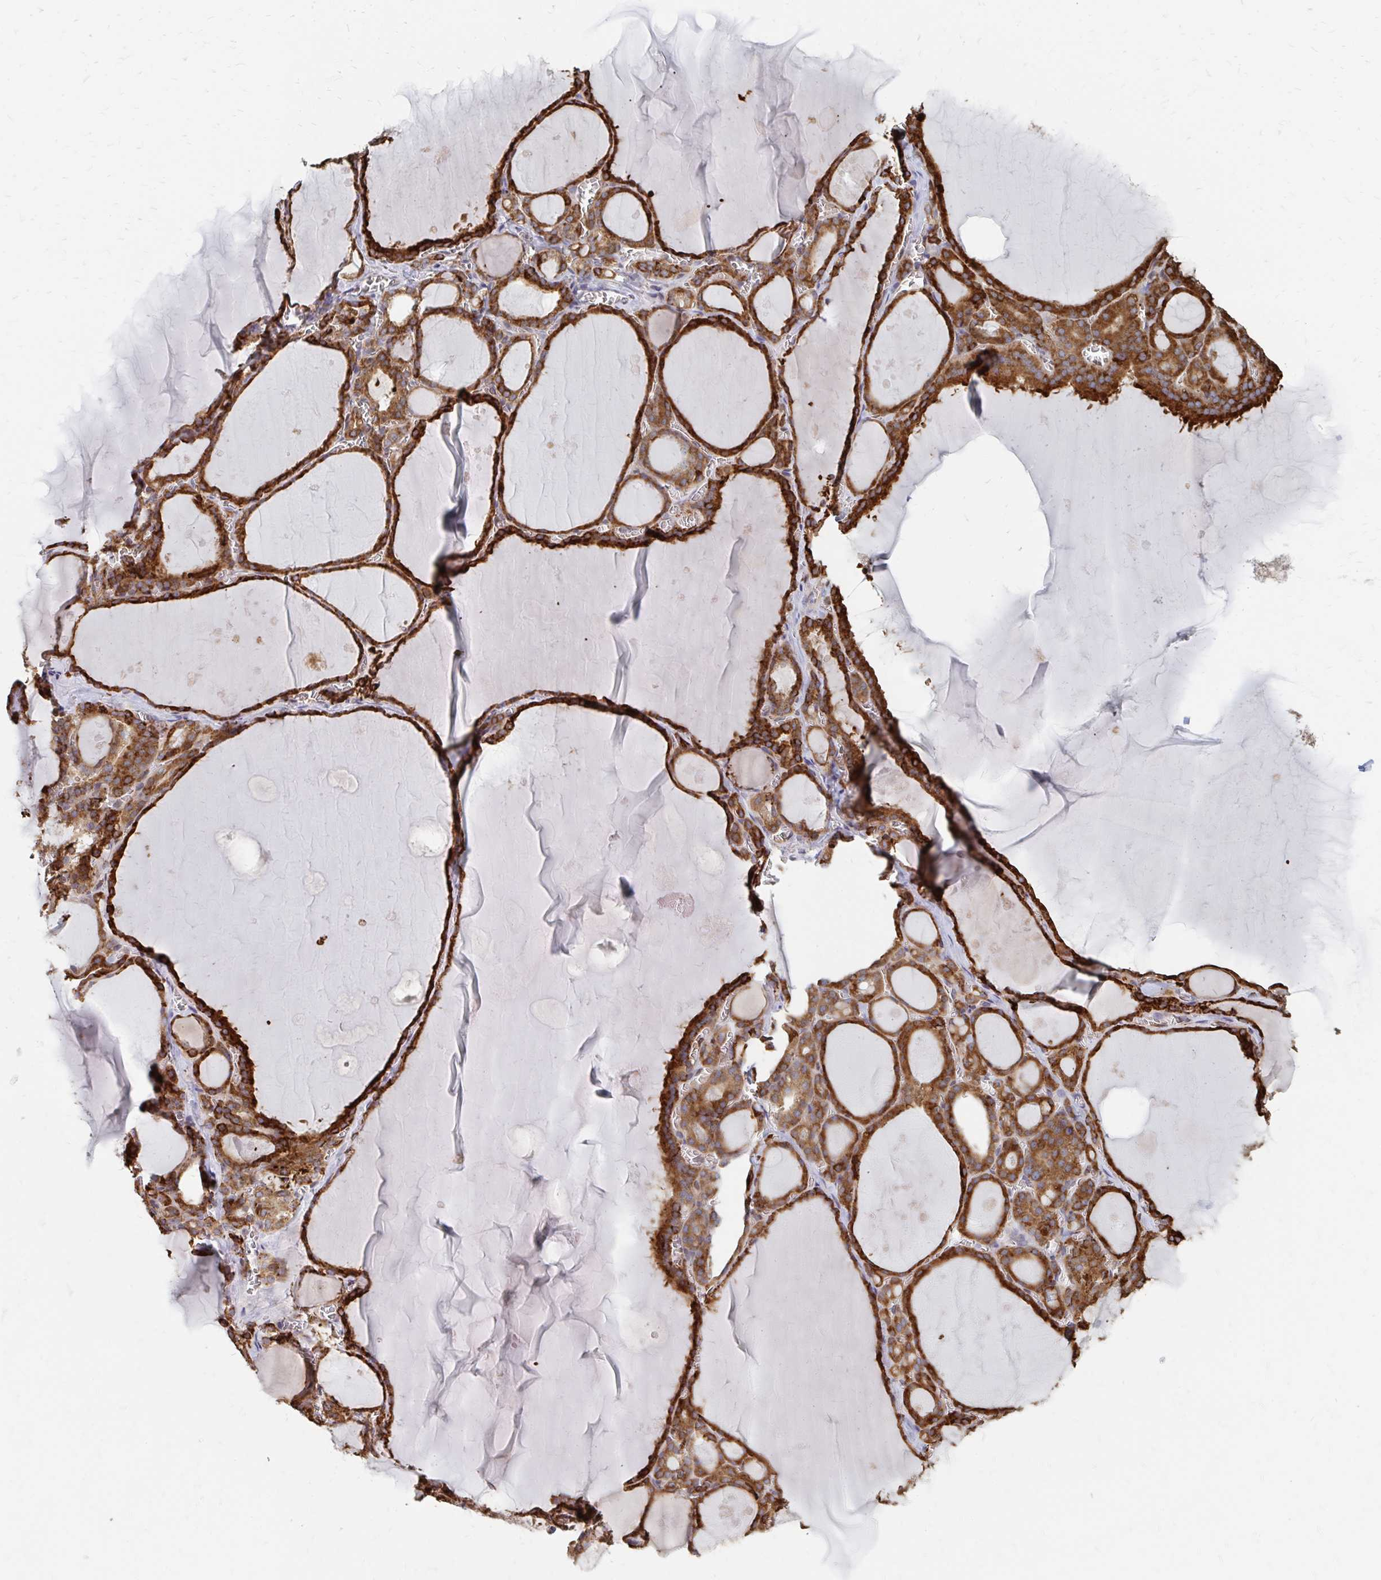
{"staining": {"intensity": "strong", "quantity": ">75%", "location": "cytoplasmic/membranous"}, "tissue": "thyroid gland", "cell_type": "Glandular cells", "image_type": "normal", "snomed": [{"axis": "morphology", "description": "Normal tissue, NOS"}, {"axis": "topography", "description": "Thyroid gland"}], "caption": "Immunohistochemical staining of benign human thyroid gland shows strong cytoplasmic/membranous protein positivity in about >75% of glandular cells.", "gene": "PPP1R13L", "patient": {"sex": "male", "age": 56}}